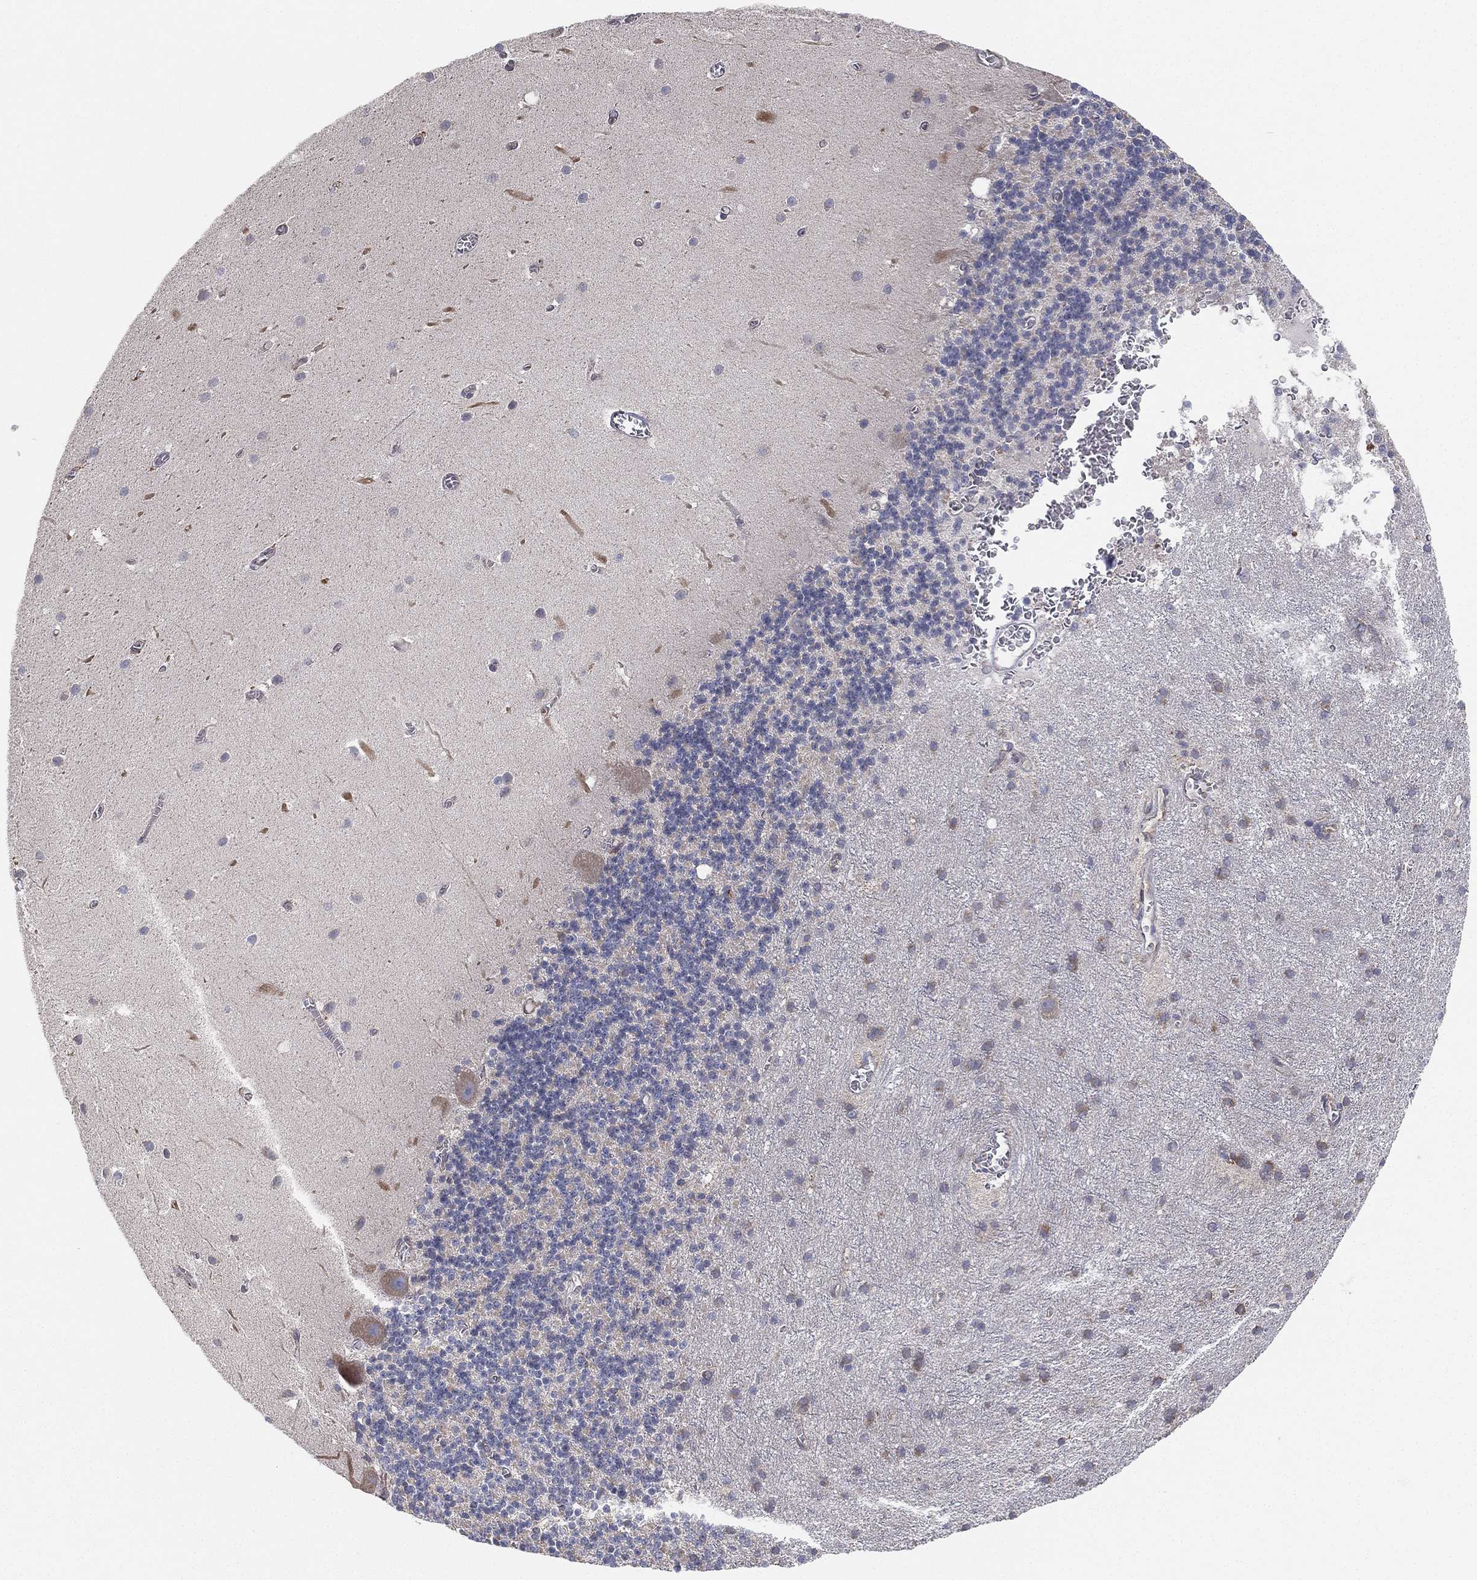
{"staining": {"intensity": "negative", "quantity": "none", "location": "none"}, "tissue": "cerebellum", "cell_type": "Cells in granular layer", "image_type": "normal", "snomed": [{"axis": "morphology", "description": "Normal tissue, NOS"}, {"axis": "topography", "description": "Cerebellum"}], "caption": "Cells in granular layer are negative for brown protein staining in unremarkable cerebellum. (DAB (3,3'-diaminobenzidine) immunohistochemistry (IHC) with hematoxylin counter stain).", "gene": "CYB5B", "patient": {"sex": "male", "age": 70}}